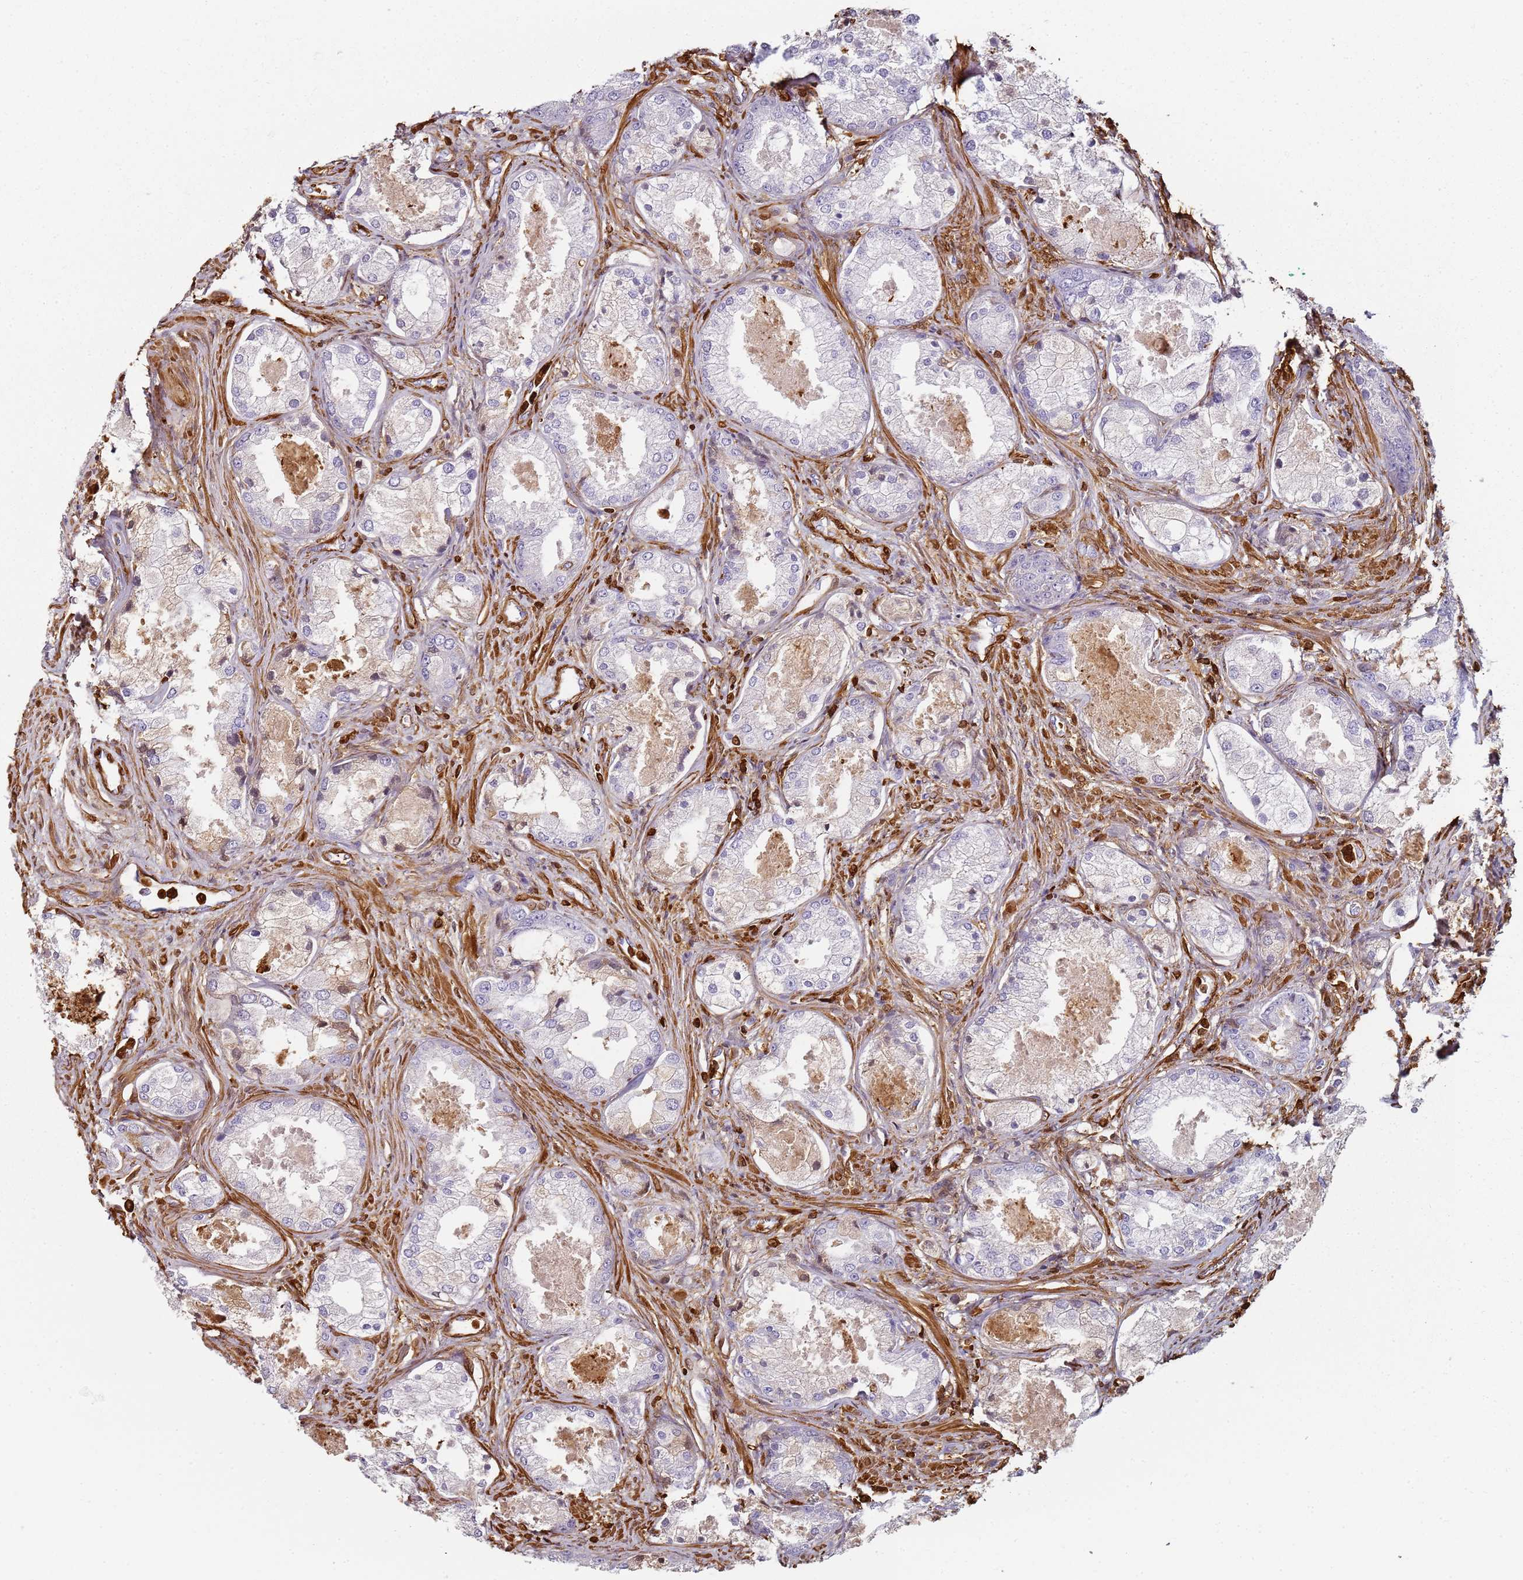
{"staining": {"intensity": "negative", "quantity": "none", "location": "none"}, "tissue": "prostate cancer", "cell_type": "Tumor cells", "image_type": "cancer", "snomed": [{"axis": "morphology", "description": "Adenocarcinoma, Low grade"}, {"axis": "topography", "description": "Prostate"}], "caption": "Protein analysis of prostate cancer (adenocarcinoma (low-grade)) demonstrates no significant staining in tumor cells. Brightfield microscopy of immunohistochemistry stained with DAB (brown) and hematoxylin (blue), captured at high magnification.", "gene": "S100A4", "patient": {"sex": "male", "age": 68}}